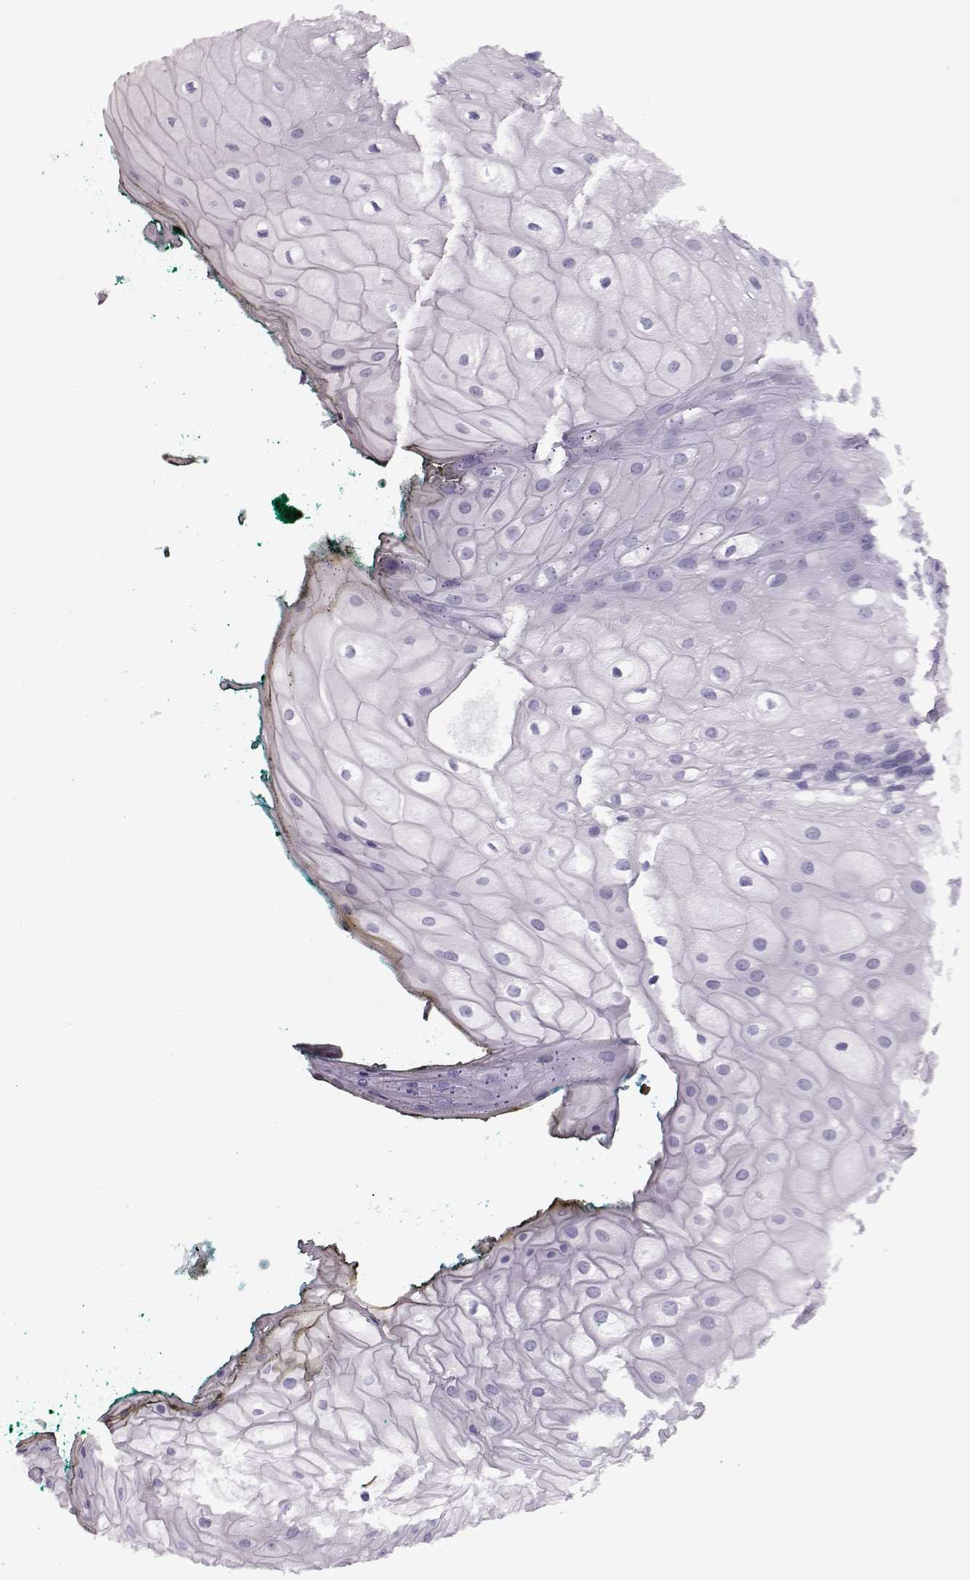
{"staining": {"intensity": "moderate", "quantity": "<25%", "location": "cytoplasmic/membranous"}, "tissue": "oral mucosa", "cell_type": "Squamous epithelial cells", "image_type": "normal", "snomed": [{"axis": "morphology", "description": "Normal tissue, NOS"}, {"axis": "topography", "description": "Oral tissue"}, {"axis": "topography", "description": "Head-Neck"}], "caption": "Immunohistochemistry (IHC) photomicrograph of unremarkable oral mucosa stained for a protein (brown), which demonstrates low levels of moderate cytoplasmic/membranous expression in about <25% of squamous epithelial cells.", "gene": "SLAIN2", "patient": {"sex": "female", "age": 68}}